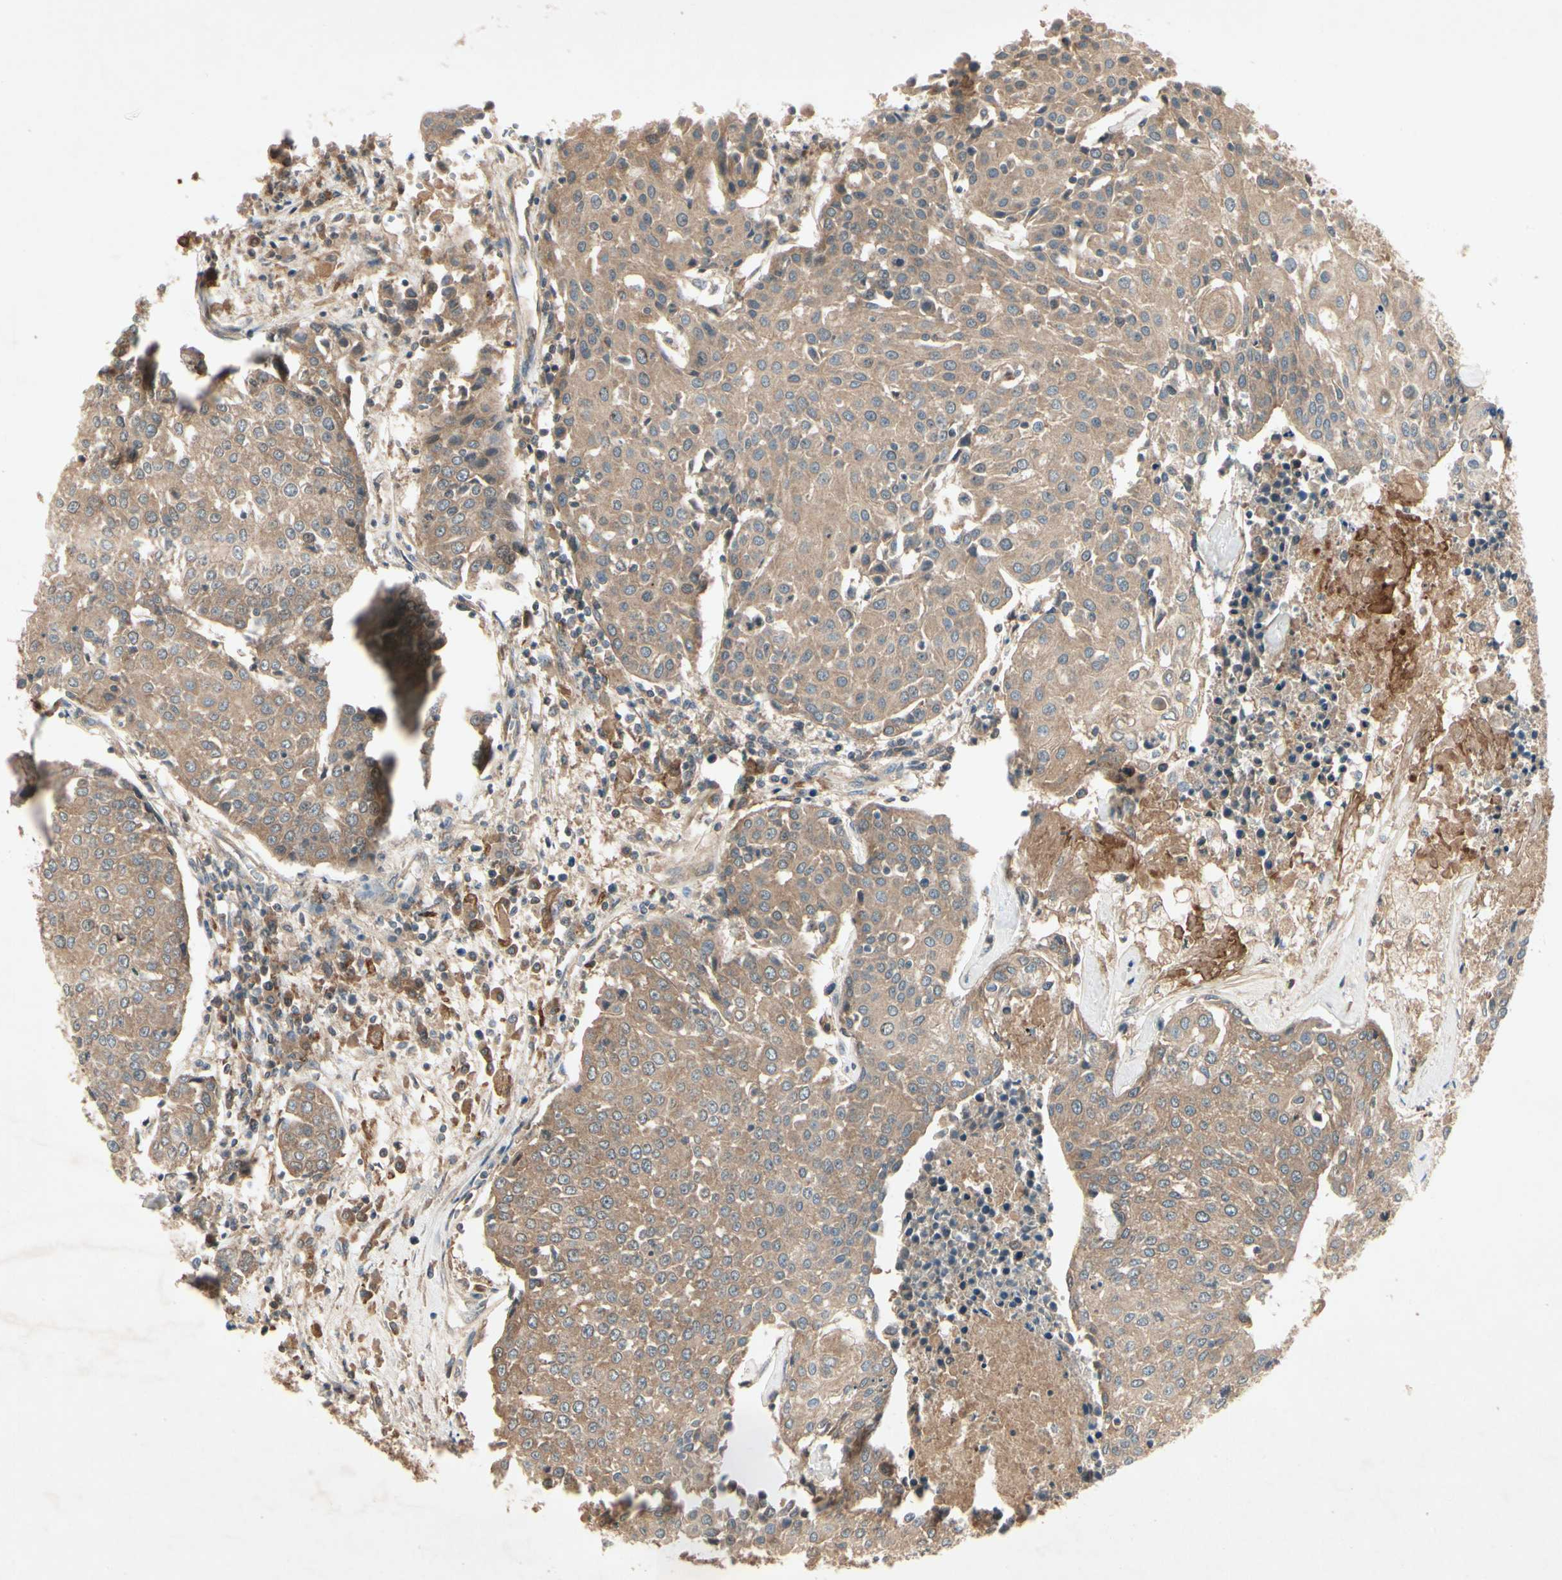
{"staining": {"intensity": "moderate", "quantity": ">75%", "location": "cytoplasmic/membranous"}, "tissue": "urothelial cancer", "cell_type": "Tumor cells", "image_type": "cancer", "snomed": [{"axis": "morphology", "description": "Urothelial carcinoma, High grade"}, {"axis": "topography", "description": "Urinary bladder"}], "caption": "This is an image of IHC staining of high-grade urothelial carcinoma, which shows moderate positivity in the cytoplasmic/membranous of tumor cells.", "gene": "RNF14", "patient": {"sex": "female", "age": 85}}